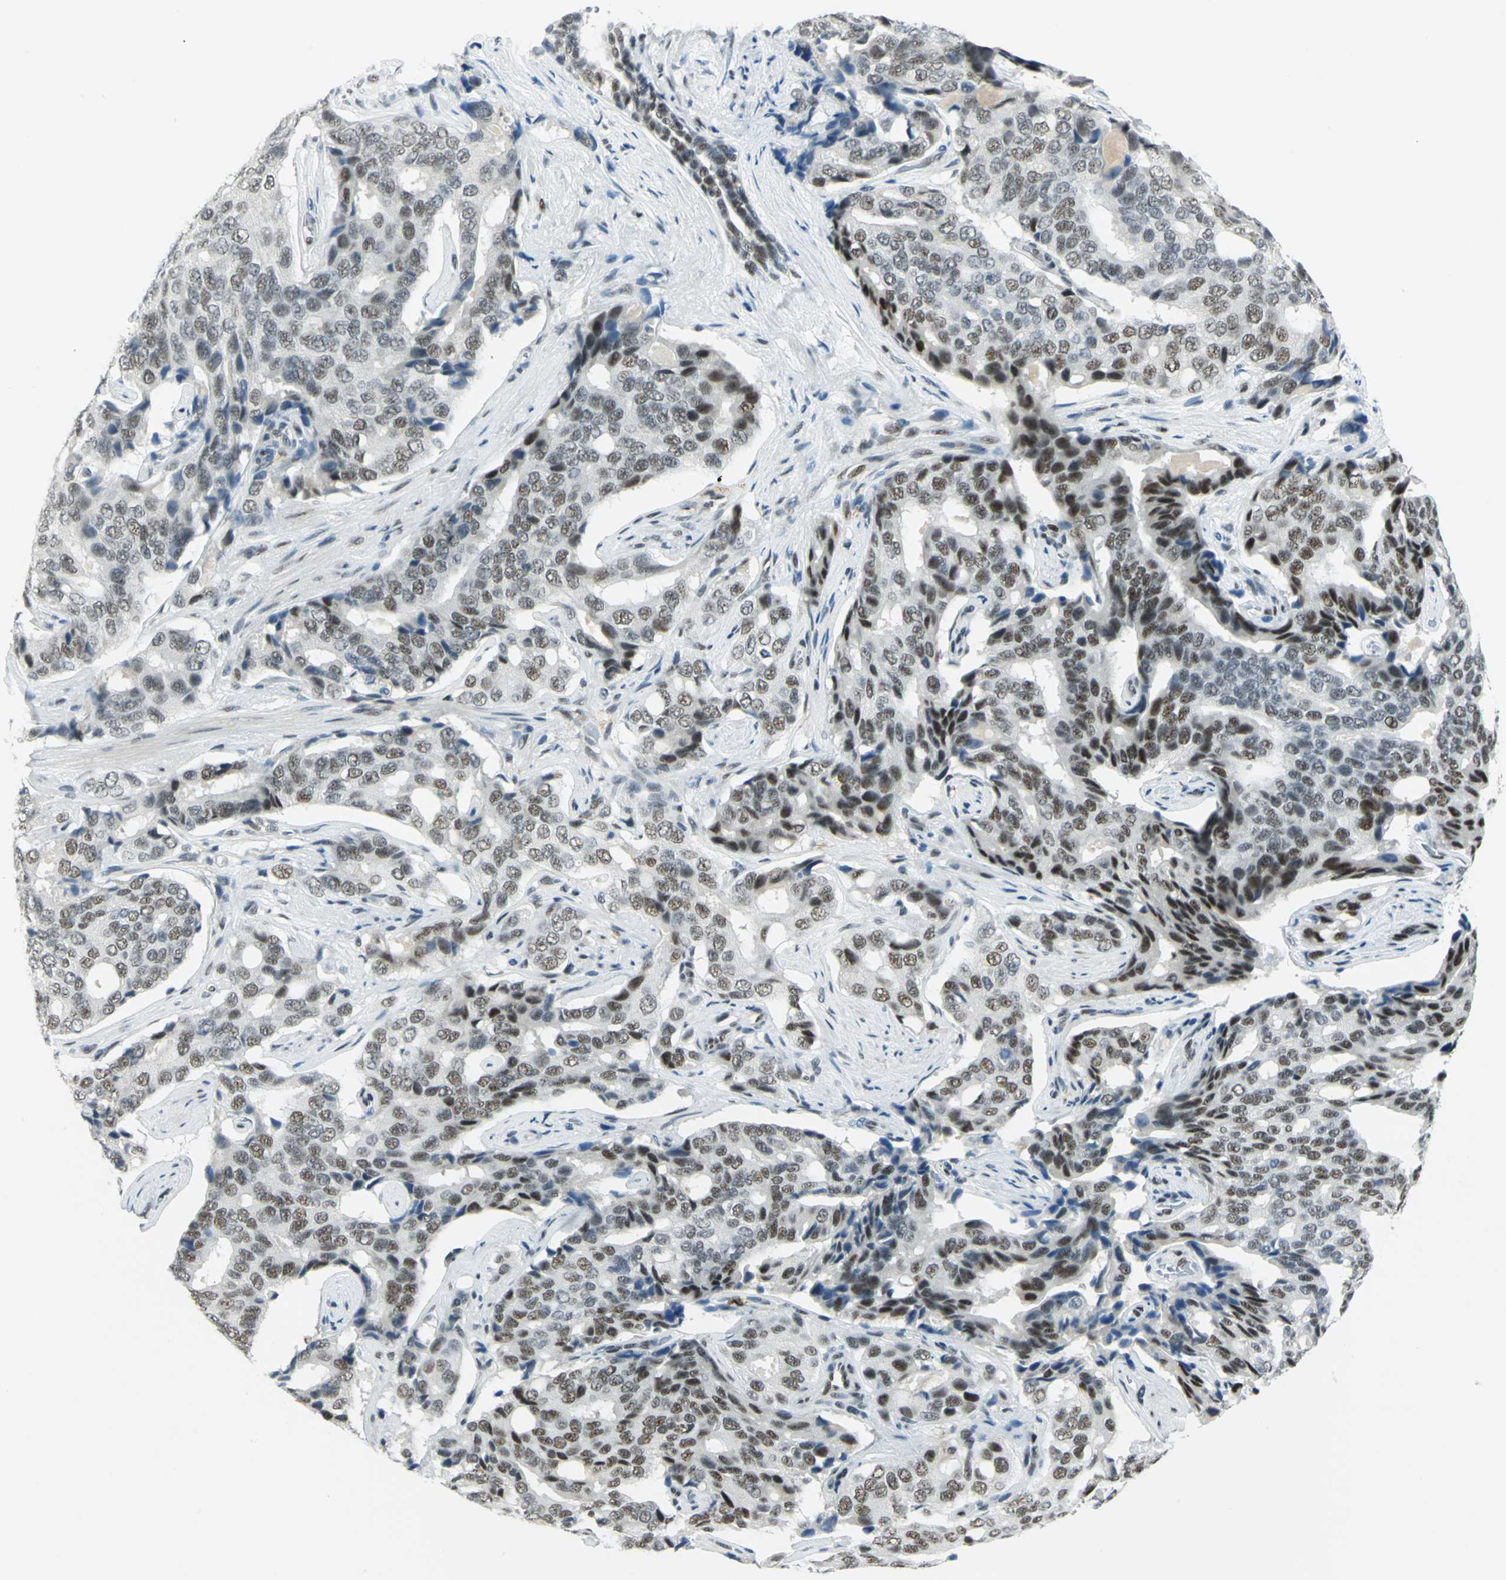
{"staining": {"intensity": "strong", "quantity": ">75%", "location": "nuclear"}, "tissue": "prostate cancer", "cell_type": "Tumor cells", "image_type": "cancer", "snomed": [{"axis": "morphology", "description": "Adenocarcinoma, High grade"}, {"axis": "topography", "description": "Prostate"}], "caption": "A photomicrograph of human prostate high-grade adenocarcinoma stained for a protein reveals strong nuclear brown staining in tumor cells.", "gene": "MTMR10", "patient": {"sex": "male", "age": 58}}